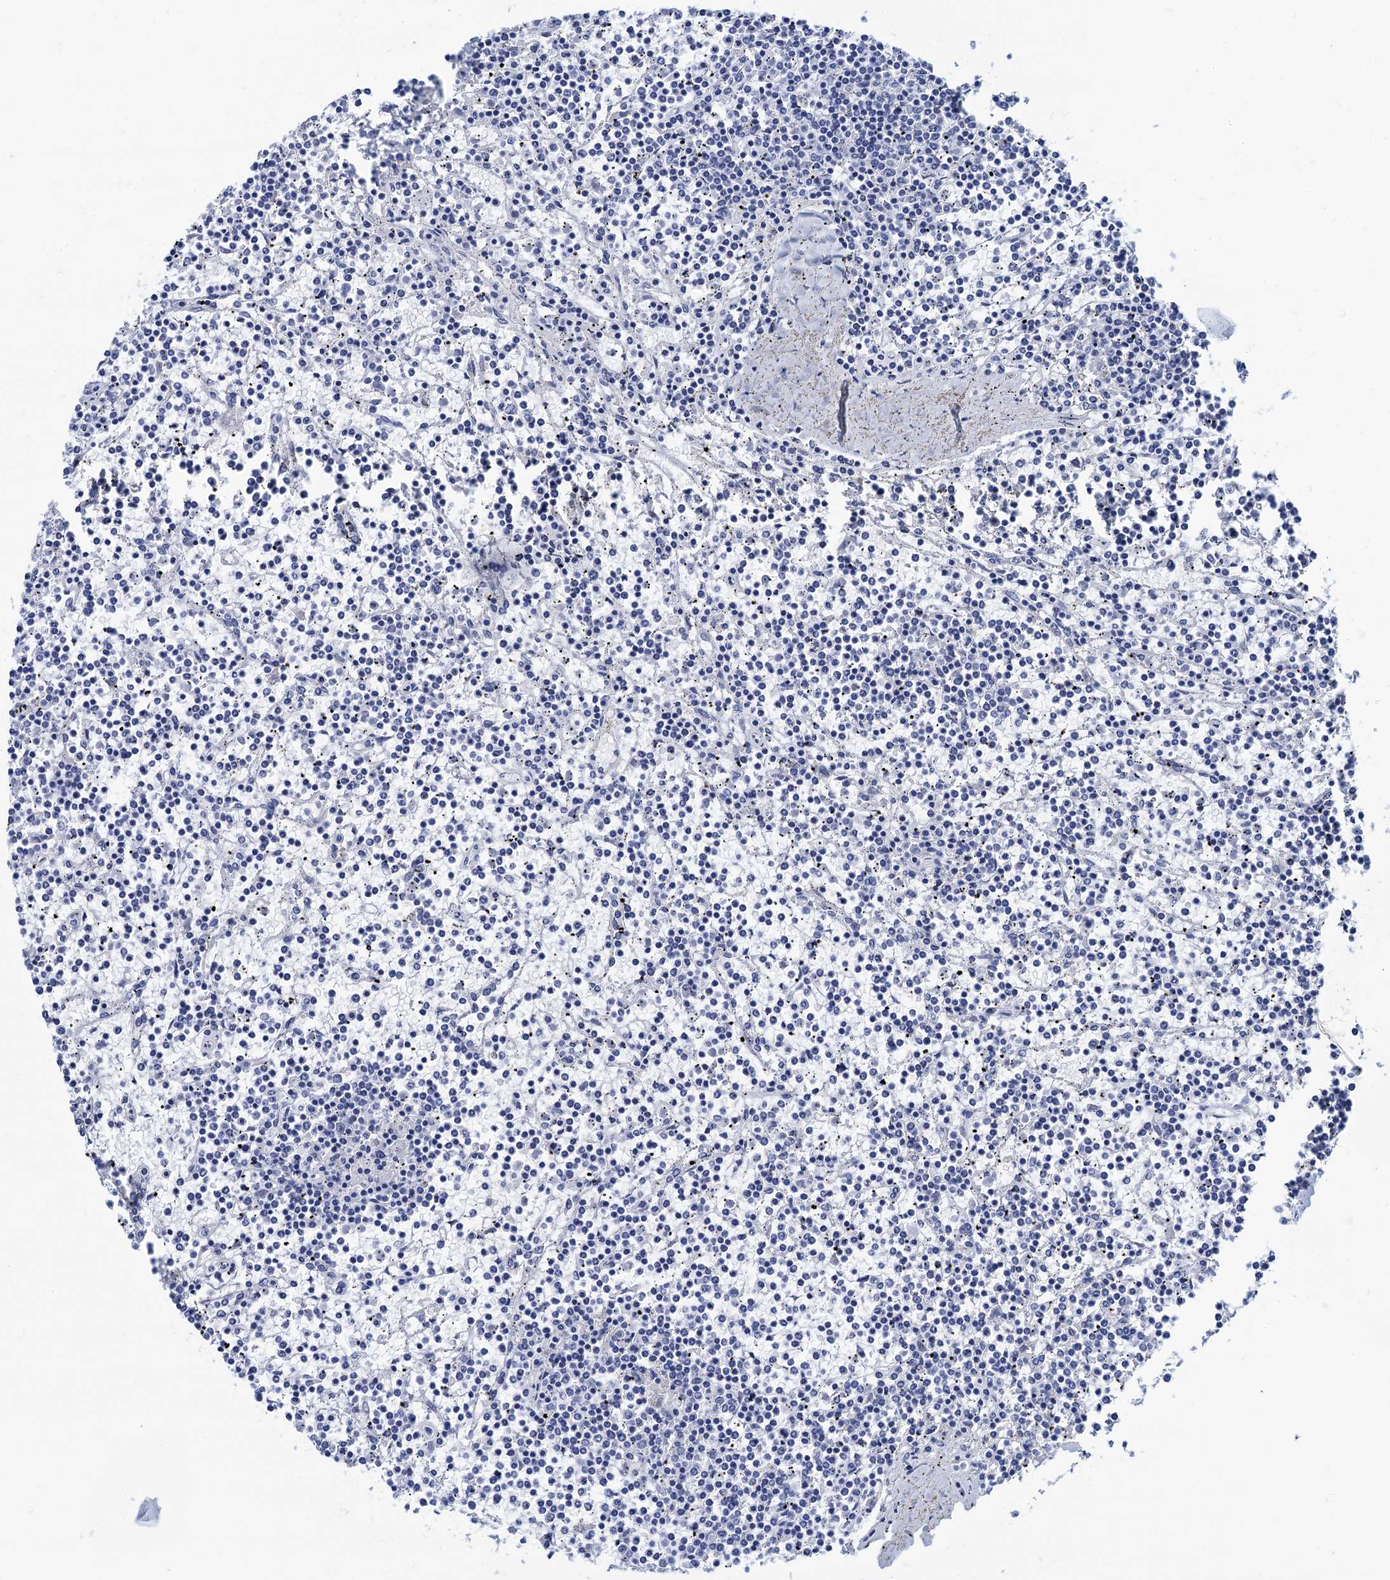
{"staining": {"intensity": "negative", "quantity": "none", "location": "none"}, "tissue": "lymphoma", "cell_type": "Tumor cells", "image_type": "cancer", "snomed": [{"axis": "morphology", "description": "Malignant lymphoma, non-Hodgkin's type, Low grade"}, {"axis": "topography", "description": "Spleen"}], "caption": "High power microscopy photomicrograph of an immunohistochemistry (IHC) histopathology image of malignant lymphoma, non-Hodgkin's type (low-grade), revealing no significant positivity in tumor cells. (Stains: DAB (3,3'-diaminobenzidine) IHC with hematoxylin counter stain, Microscopy: brightfield microscopy at high magnification).", "gene": "CABYR", "patient": {"sex": "female", "age": 19}}